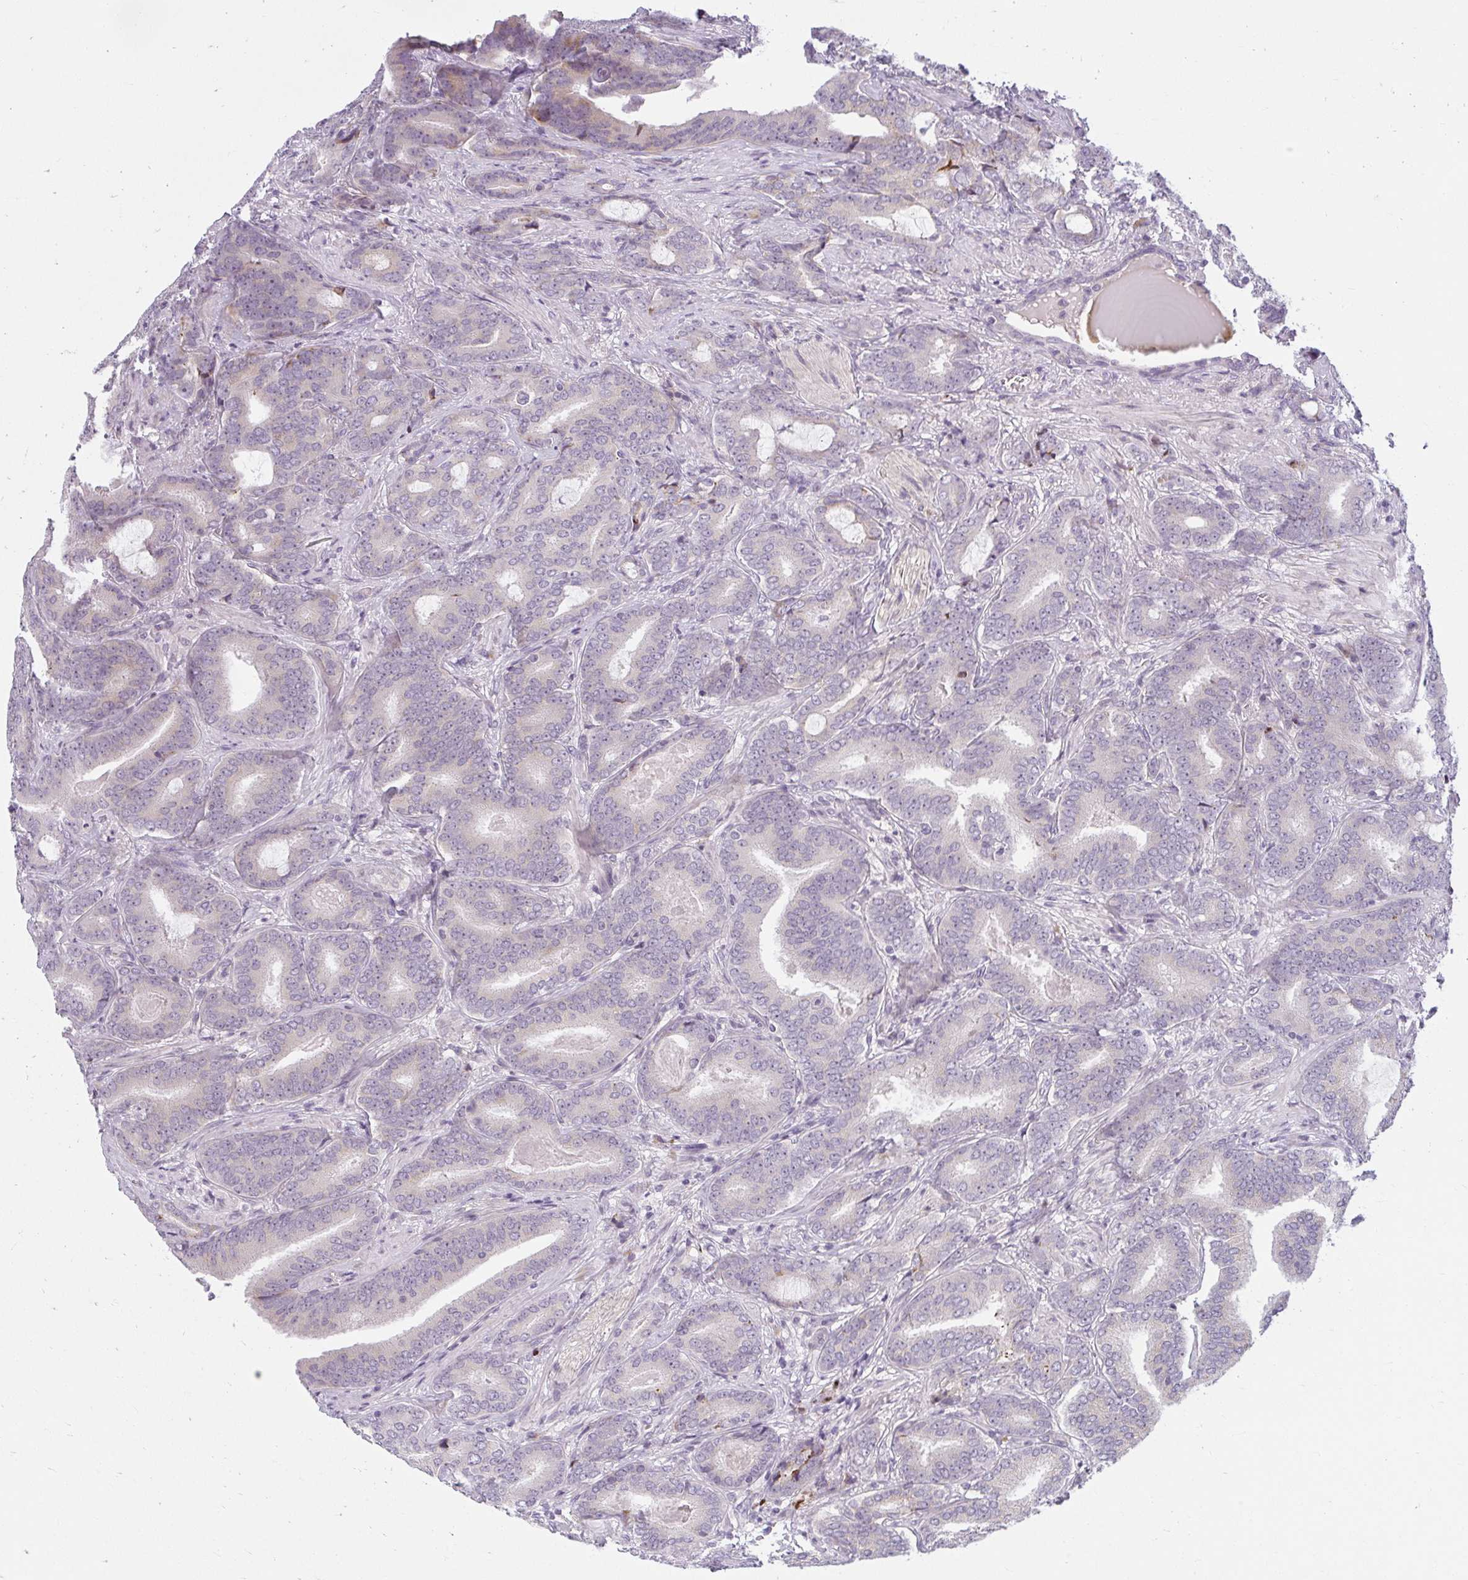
{"staining": {"intensity": "negative", "quantity": "none", "location": "none"}, "tissue": "prostate cancer", "cell_type": "Tumor cells", "image_type": "cancer", "snomed": [{"axis": "morphology", "description": "Adenocarcinoma, Low grade"}, {"axis": "topography", "description": "Prostate and seminal vesicle, NOS"}], "caption": "The immunohistochemistry micrograph has no significant positivity in tumor cells of prostate cancer tissue.", "gene": "ZFYVE26", "patient": {"sex": "male", "age": 61}}